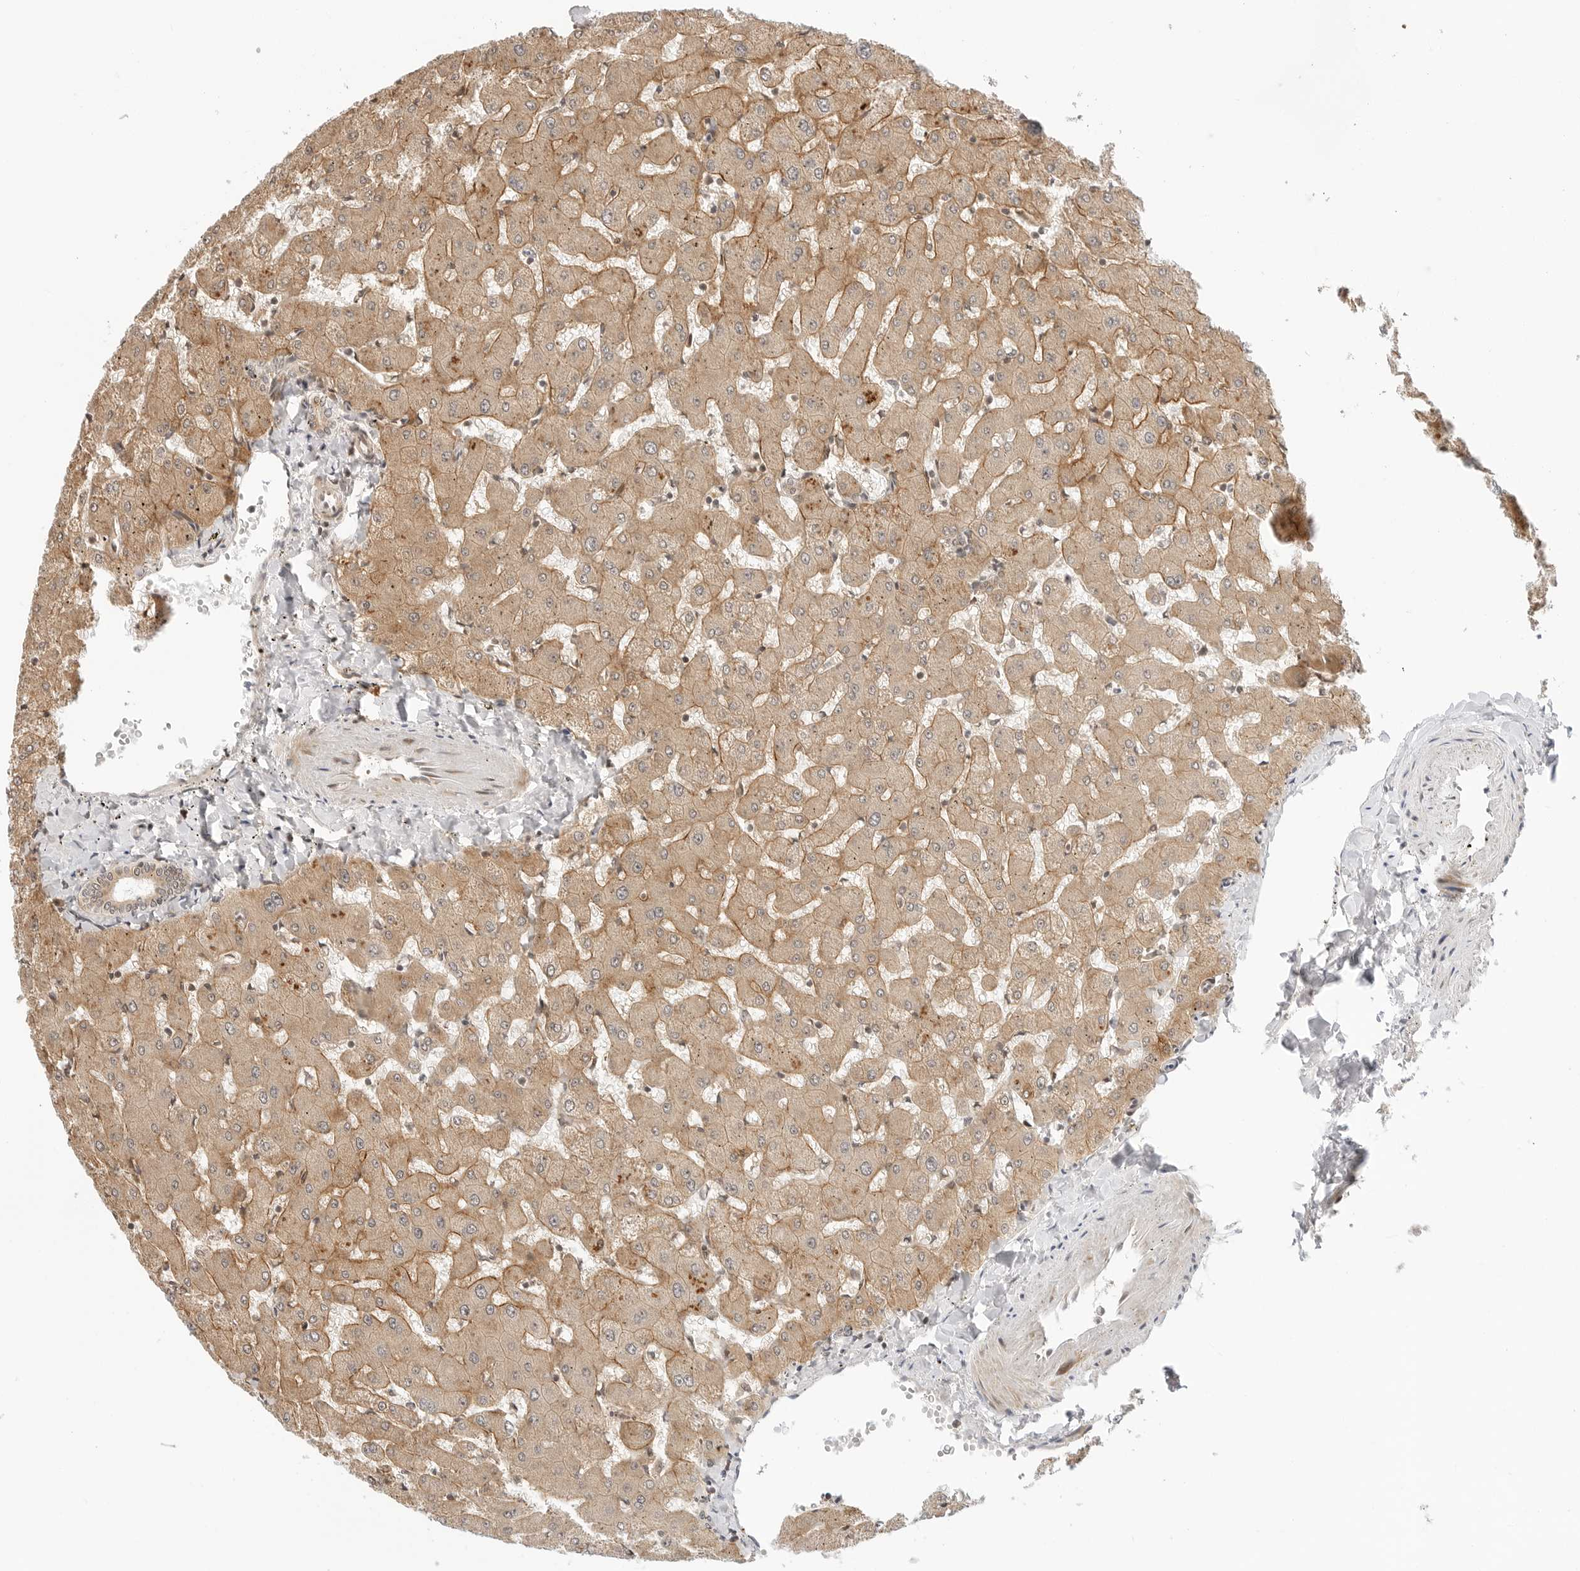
{"staining": {"intensity": "moderate", "quantity": ">75%", "location": "cytoplasmic/membranous"}, "tissue": "liver", "cell_type": "Cholangiocytes", "image_type": "normal", "snomed": [{"axis": "morphology", "description": "Normal tissue, NOS"}, {"axis": "topography", "description": "Liver"}], "caption": "Protein staining of benign liver reveals moderate cytoplasmic/membranous positivity in about >75% of cholangiocytes. (DAB (3,3'-diaminobenzidine) IHC with brightfield microscopy, high magnification).", "gene": "GEM", "patient": {"sex": "female", "age": 63}}